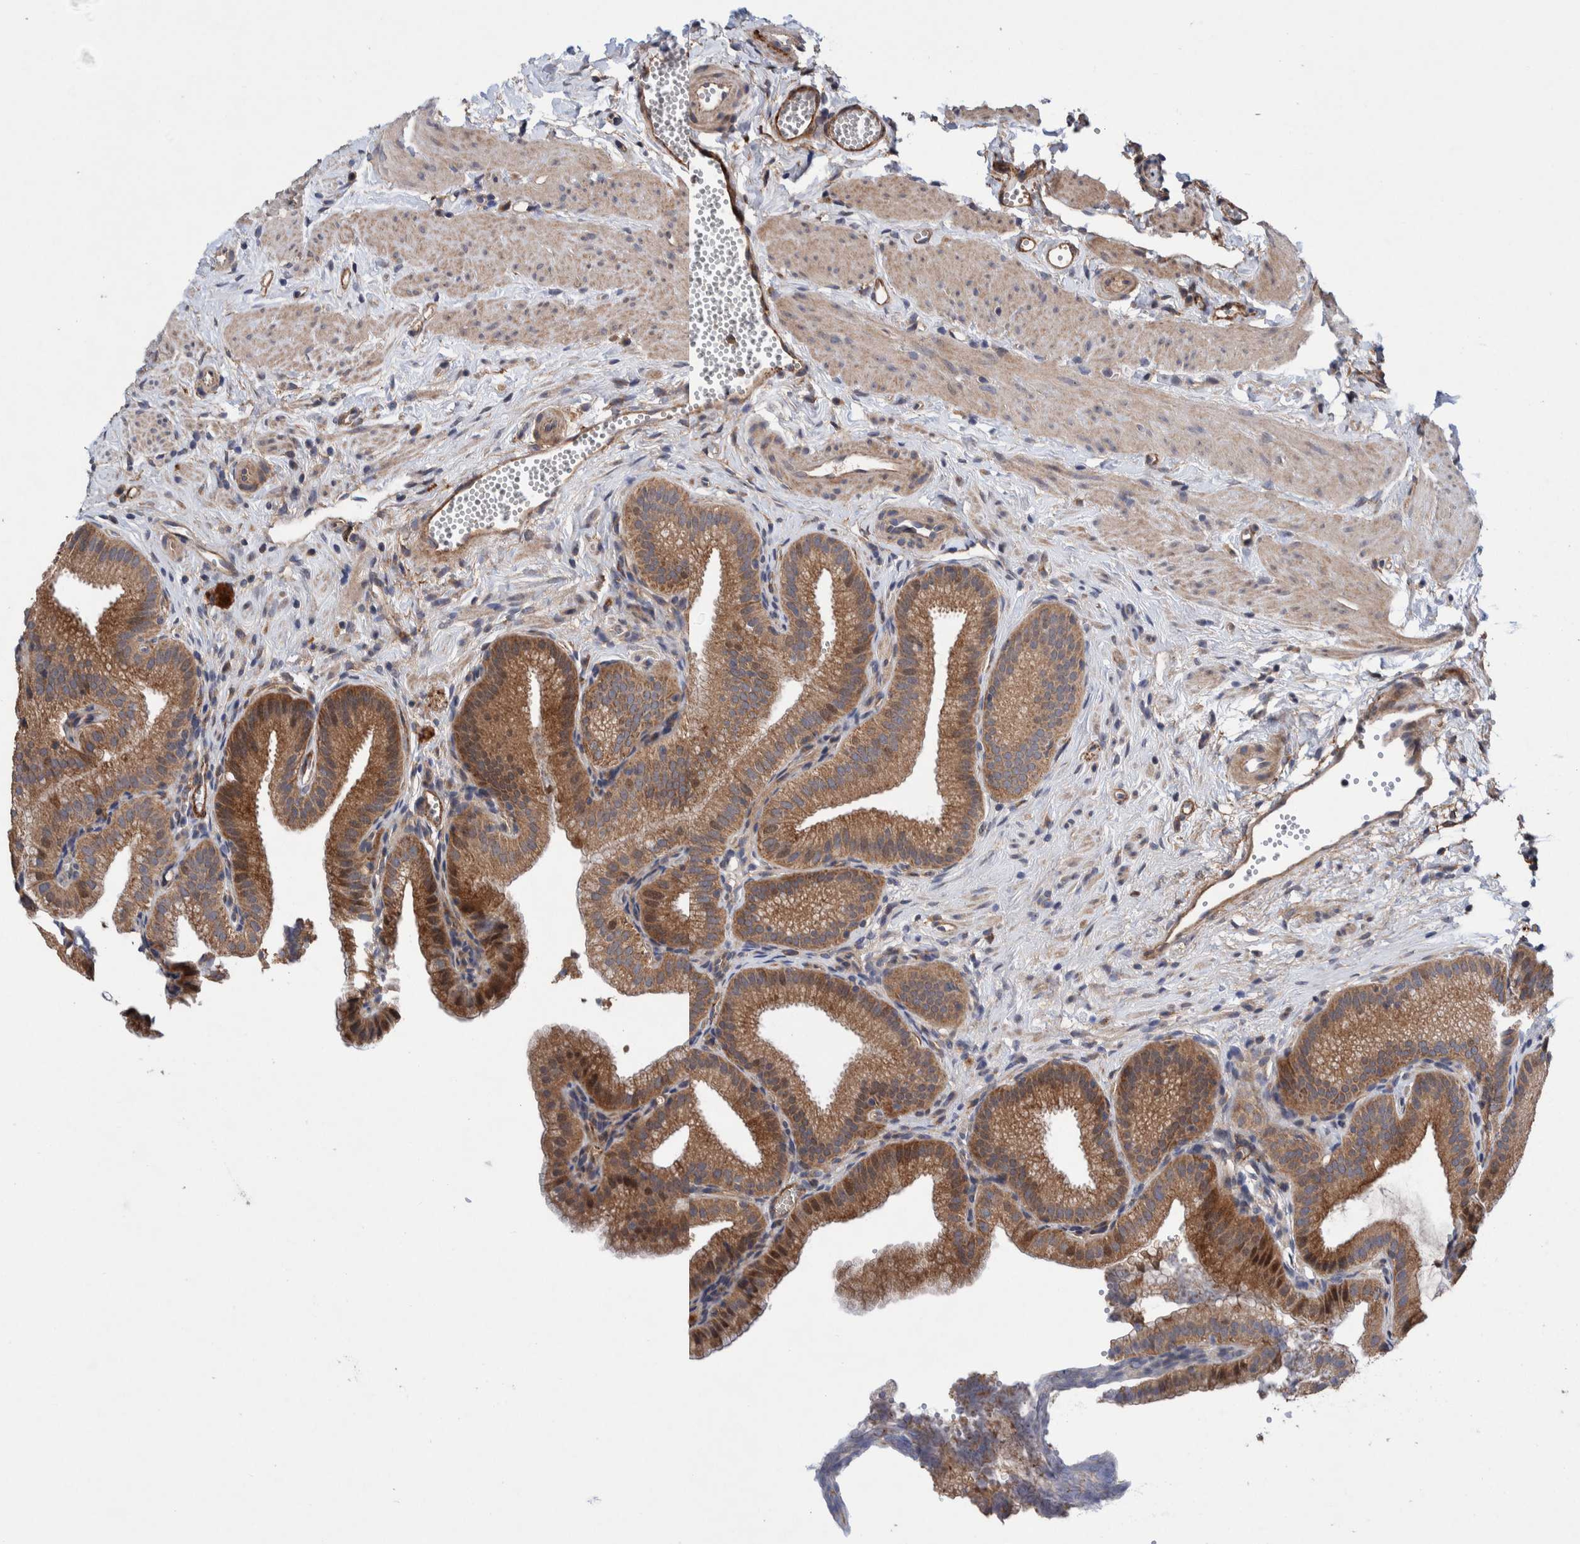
{"staining": {"intensity": "strong", "quantity": ">75%", "location": "cytoplasmic/membranous"}, "tissue": "gallbladder", "cell_type": "Glandular cells", "image_type": "normal", "snomed": [{"axis": "morphology", "description": "Normal tissue, NOS"}, {"axis": "topography", "description": "Gallbladder"}], "caption": "Unremarkable gallbladder demonstrates strong cytoplasmic/membranous expression in approximately >75% of glandular cells.", "gene": "PIK3R6", "patient": {"sex": "male", "age": 38}}